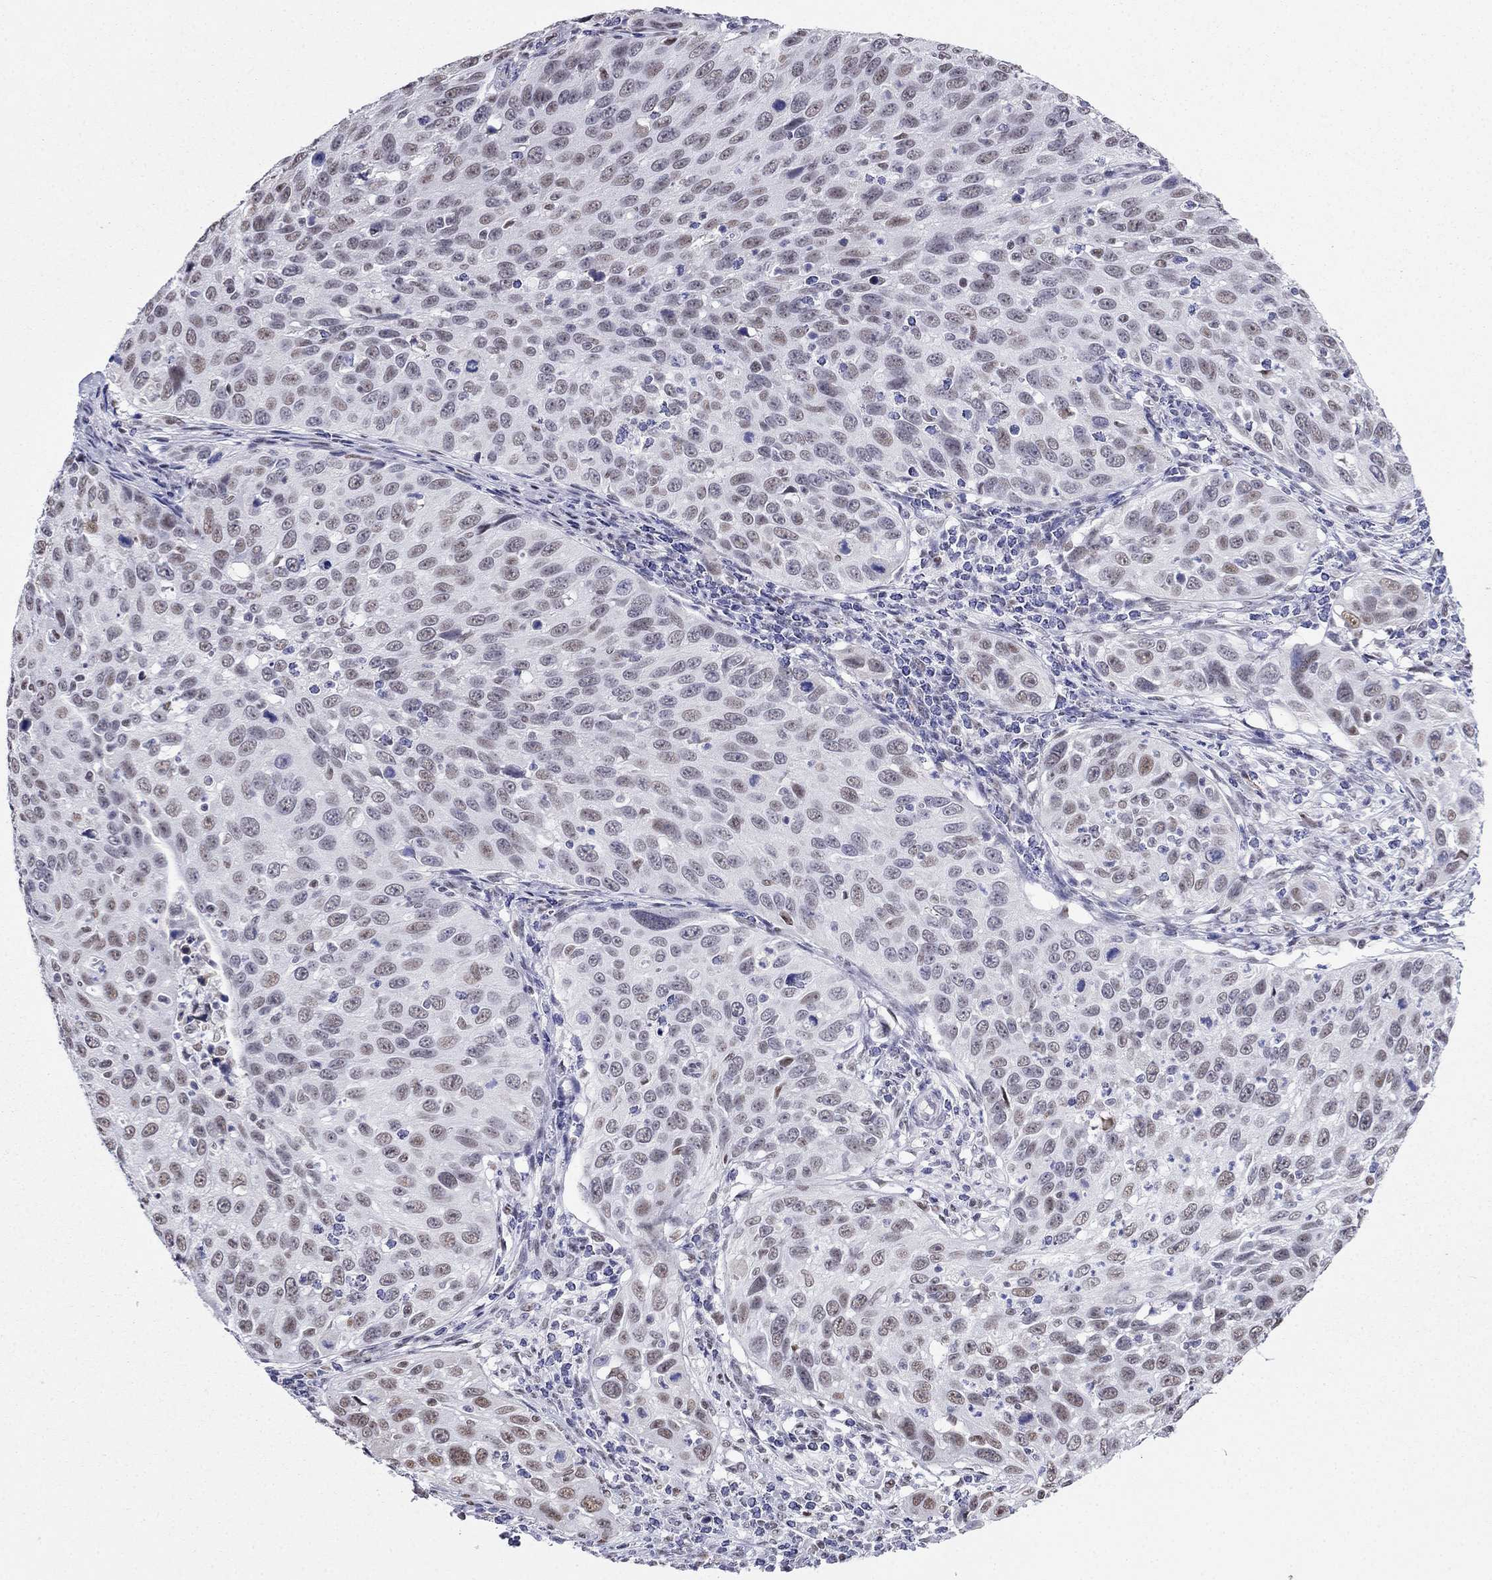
{"staining": {"intensity": "moderate", "quantity": "<25%", "location": "nuclear"}, "tissue": "cervical cancer", "cell_type": "Tumor cells", "image_type": "cancer", "snomed": [{"axis": "morphology", "description": "Squamous cell carcinoma, NOS"}, {"axis": "topography", "description": "Cervix"}], "caption": "Protein expression analysis of squamous cell carcinoma (cervical) displays moderate nuclear positivity in approximately <25% of tumor cells.", "gene": "PPM1G", "patient": {"sex": "female", "age": 26}}